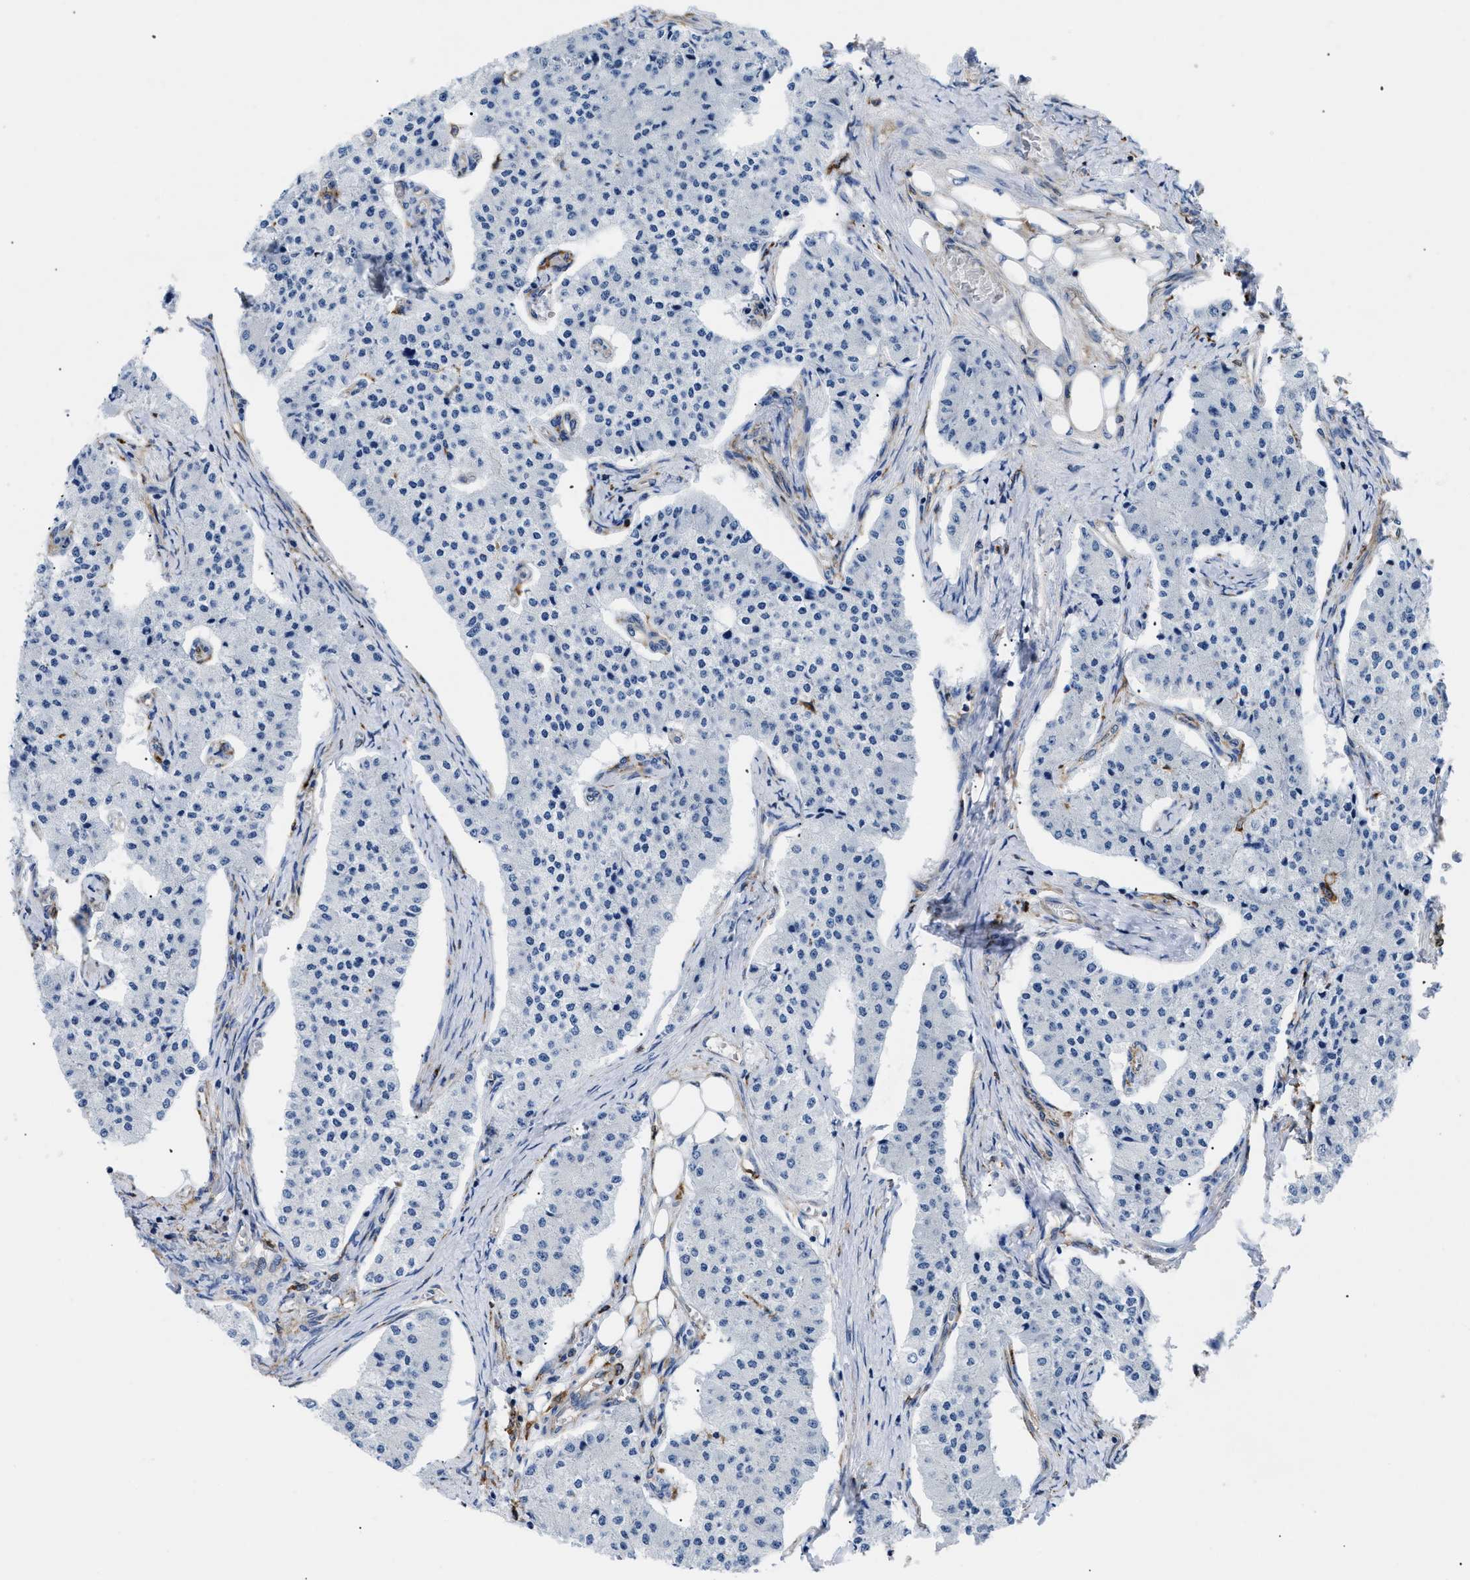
{"staining": {"intensity": "negative", "quantity": "none", "location": "none"}, "tissue": "carcinoid", "cell_type": "Tumor cells", "image_type": "cancer", "snomed": [{"axis": "morphology", "description": "Carcinoid, malignant, NOS"}, {"axis": "topography", "description": "Colon"}], "caption": "IHC image of neoplastic tissue: human malignant carcinoid stained with DAB (3,3'-diaminobenzidine) exhibits no significant protein expression in tumor cells.", "gene": "HLA-DPA1", "patient": {"sex": "female", "age": 52}}